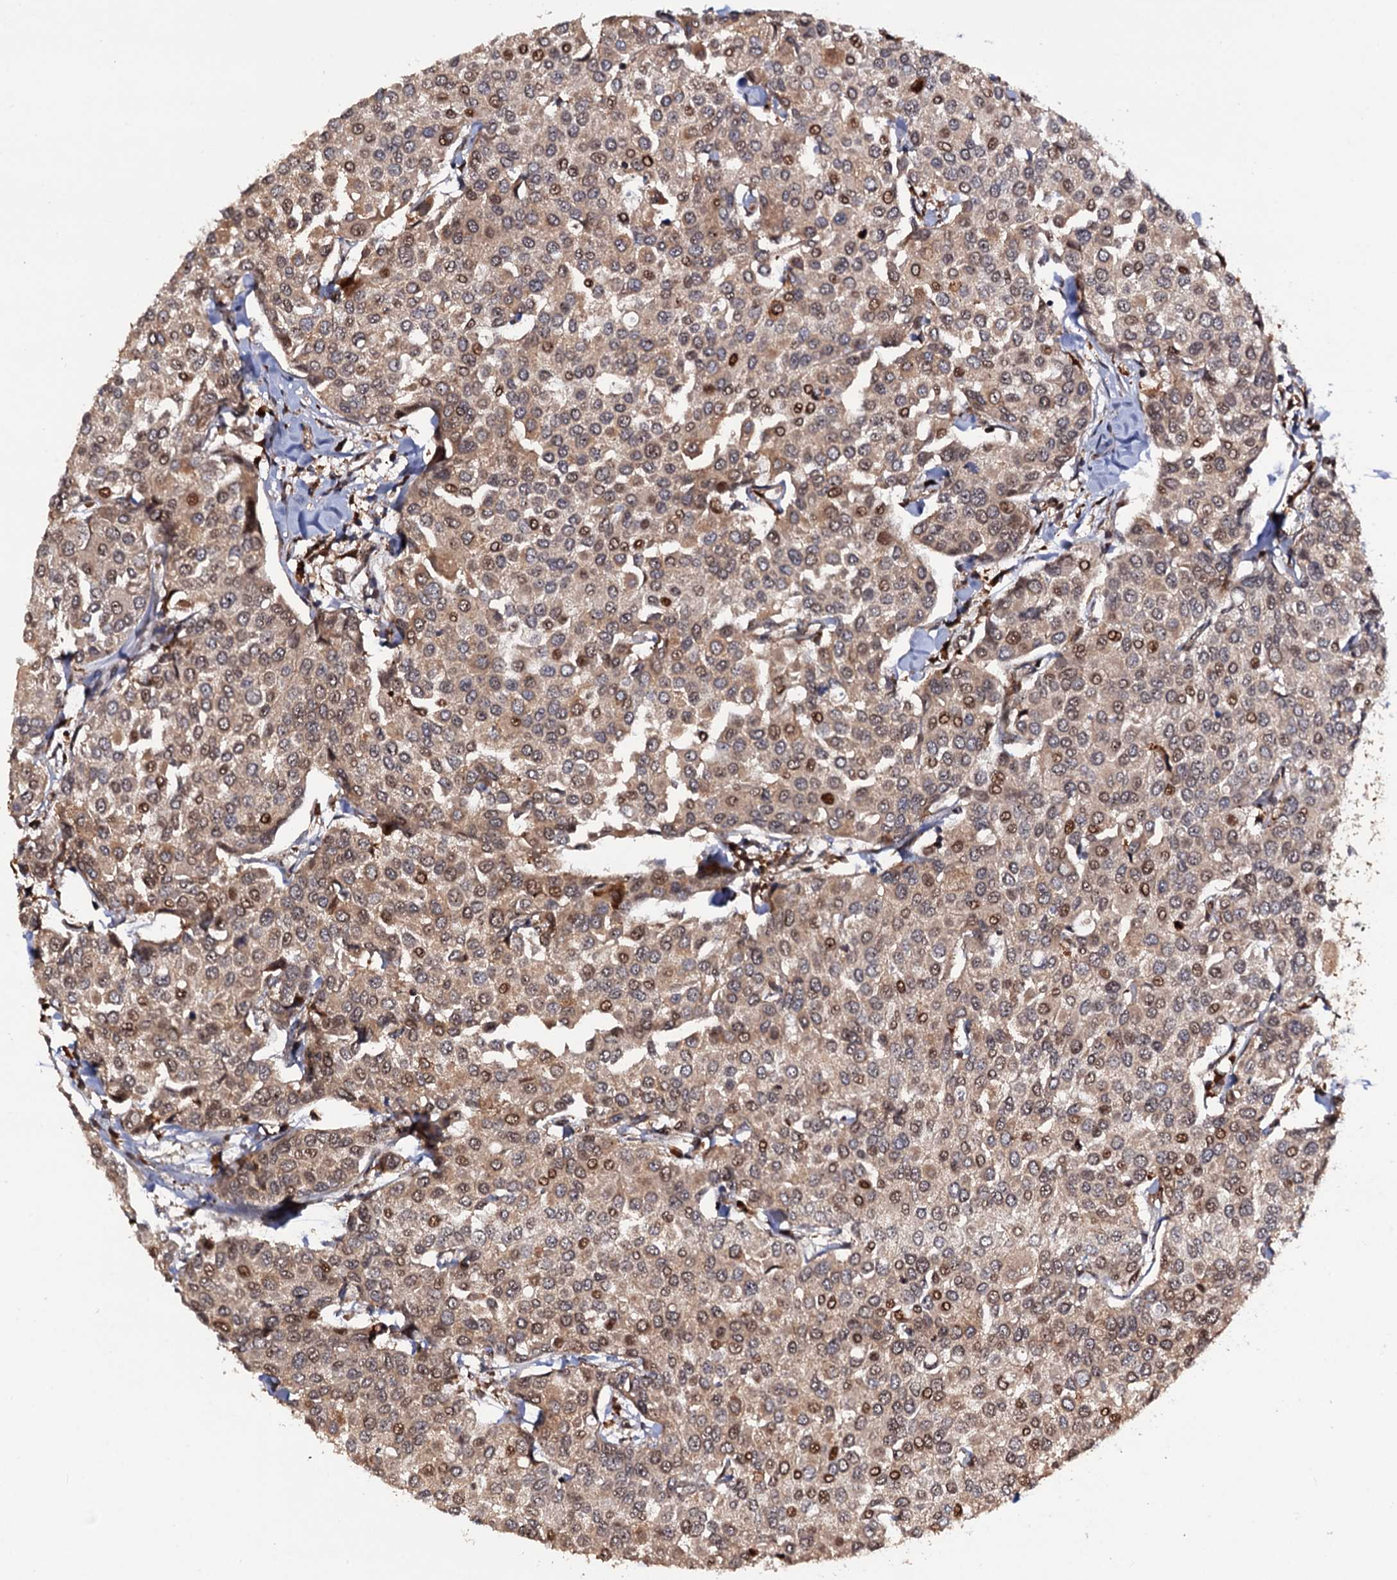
{"staining": {"intensity": "moderate", "quantity": ">75%", "location": "cytoplasmic/membranous,nuclear"}, "tissue": "breast cancer", "cell_type": "Tumor cells", "image_type": "cancer", "snomed": [{"axis": "morphology", "description": "Duct carcinoma"}, {"axis": "topography", "description": "Breast"}], "caption": "DAB (3,3'-diaminobenzidine) immunohistochemical staining of human breast cancer (intraductal carcinoma) demonstrates moderate cytoplasmic/membranous and nuclear protein positivity in approximately >75% of tumor cells.", "gene": "CDC23", "patient": {"sex": "female", "age": 55}}